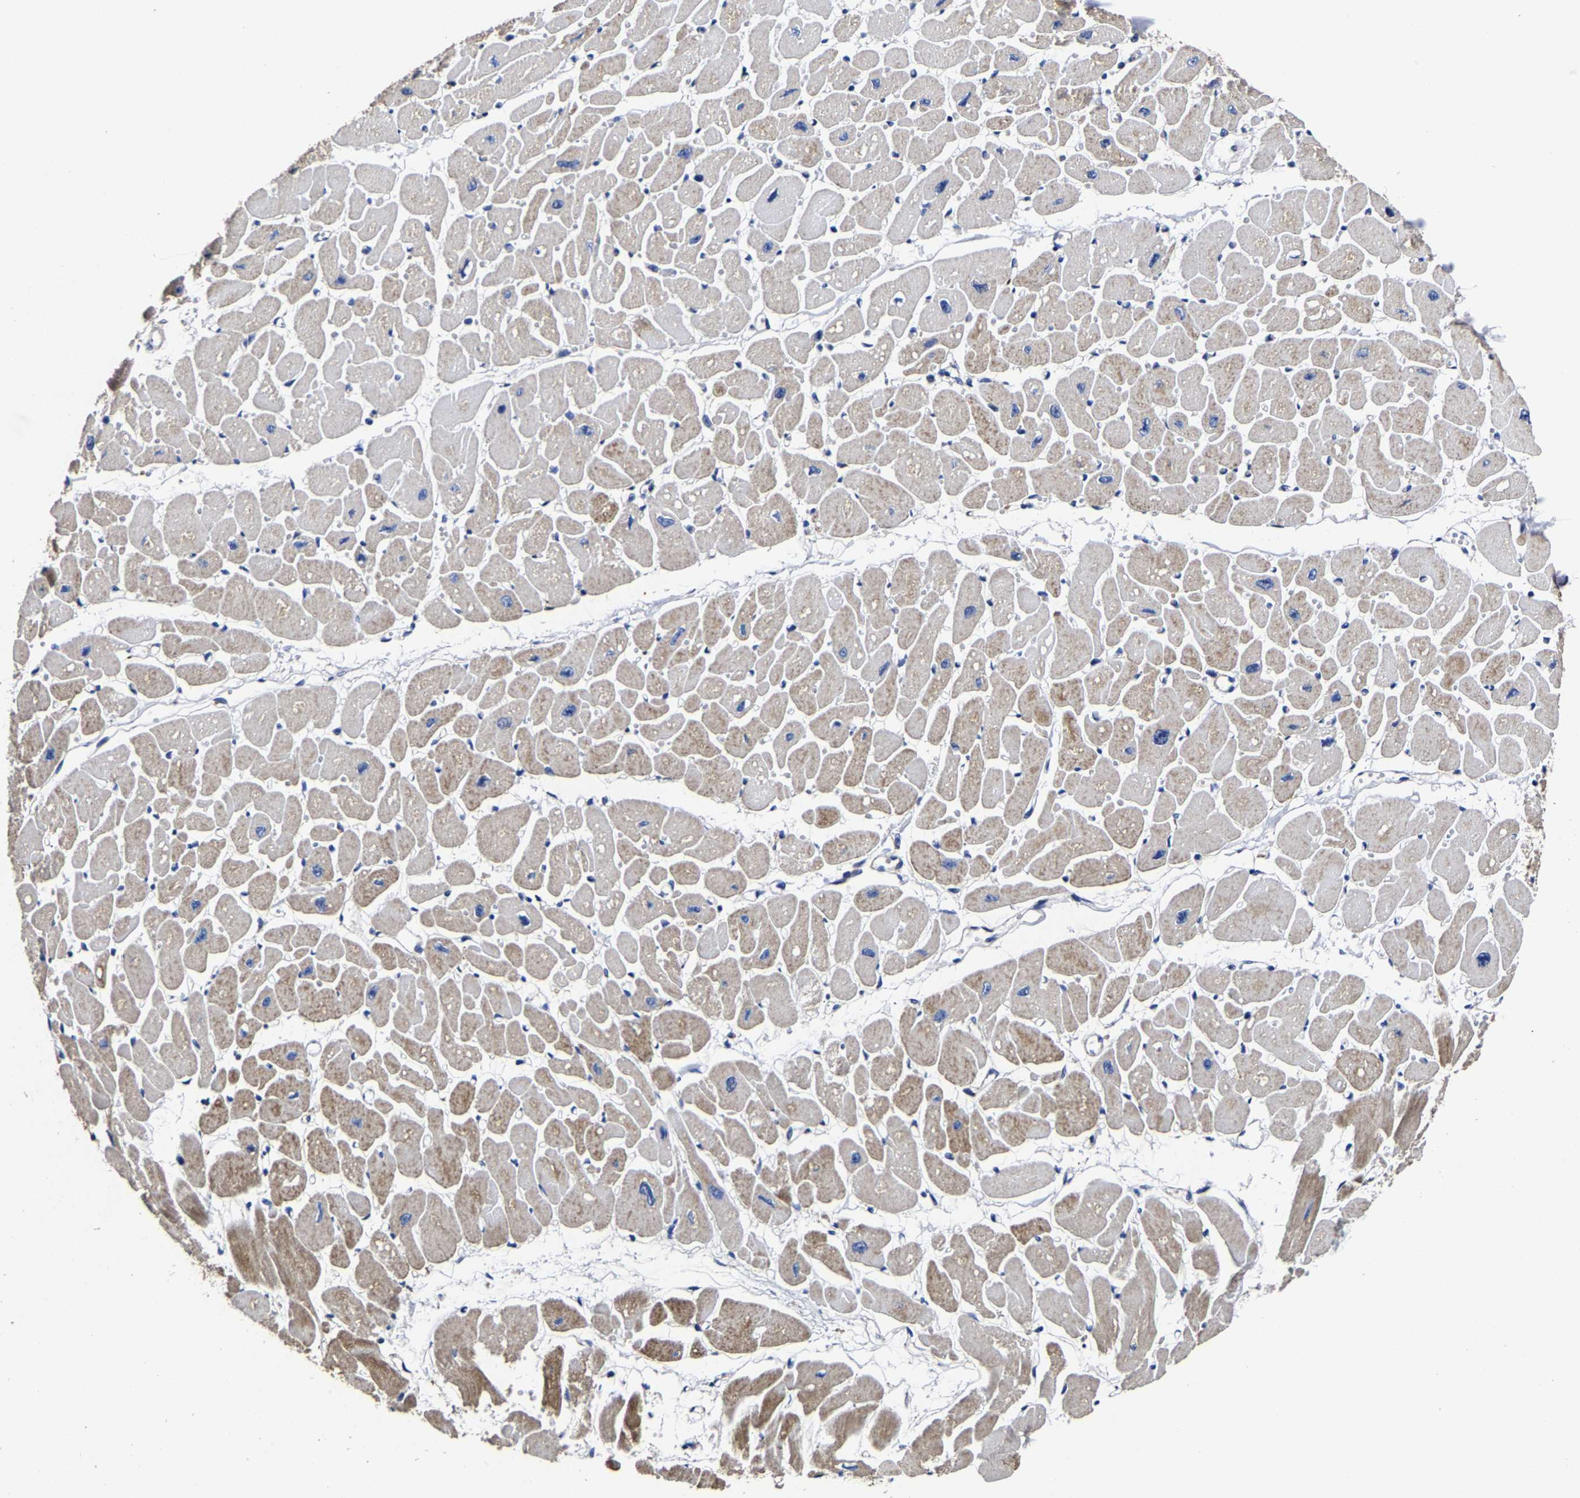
{"staining": {"intensity": "moderate", "quantity": "25%-75%", "location": "cytoplasmic/membranous"}, "tissue": "heart muscle", "cell_type": "Cardiomyocytes", "image_type": "normal", "snomed": [{"axis": "morphology", "description": "Normal tissue, NOS"}, {"axis": "topography", "description": "Heart"}], "caption": "High-power microscopy captured an immunohistochemistry histopathology image of normal heart muscle, revealing moderate cytoplasmic/membranous positivity in approximately 25%-75% of cardiomyocytes.", "gene": "AASS", "patient": {"sex": "female", "age": 54}}